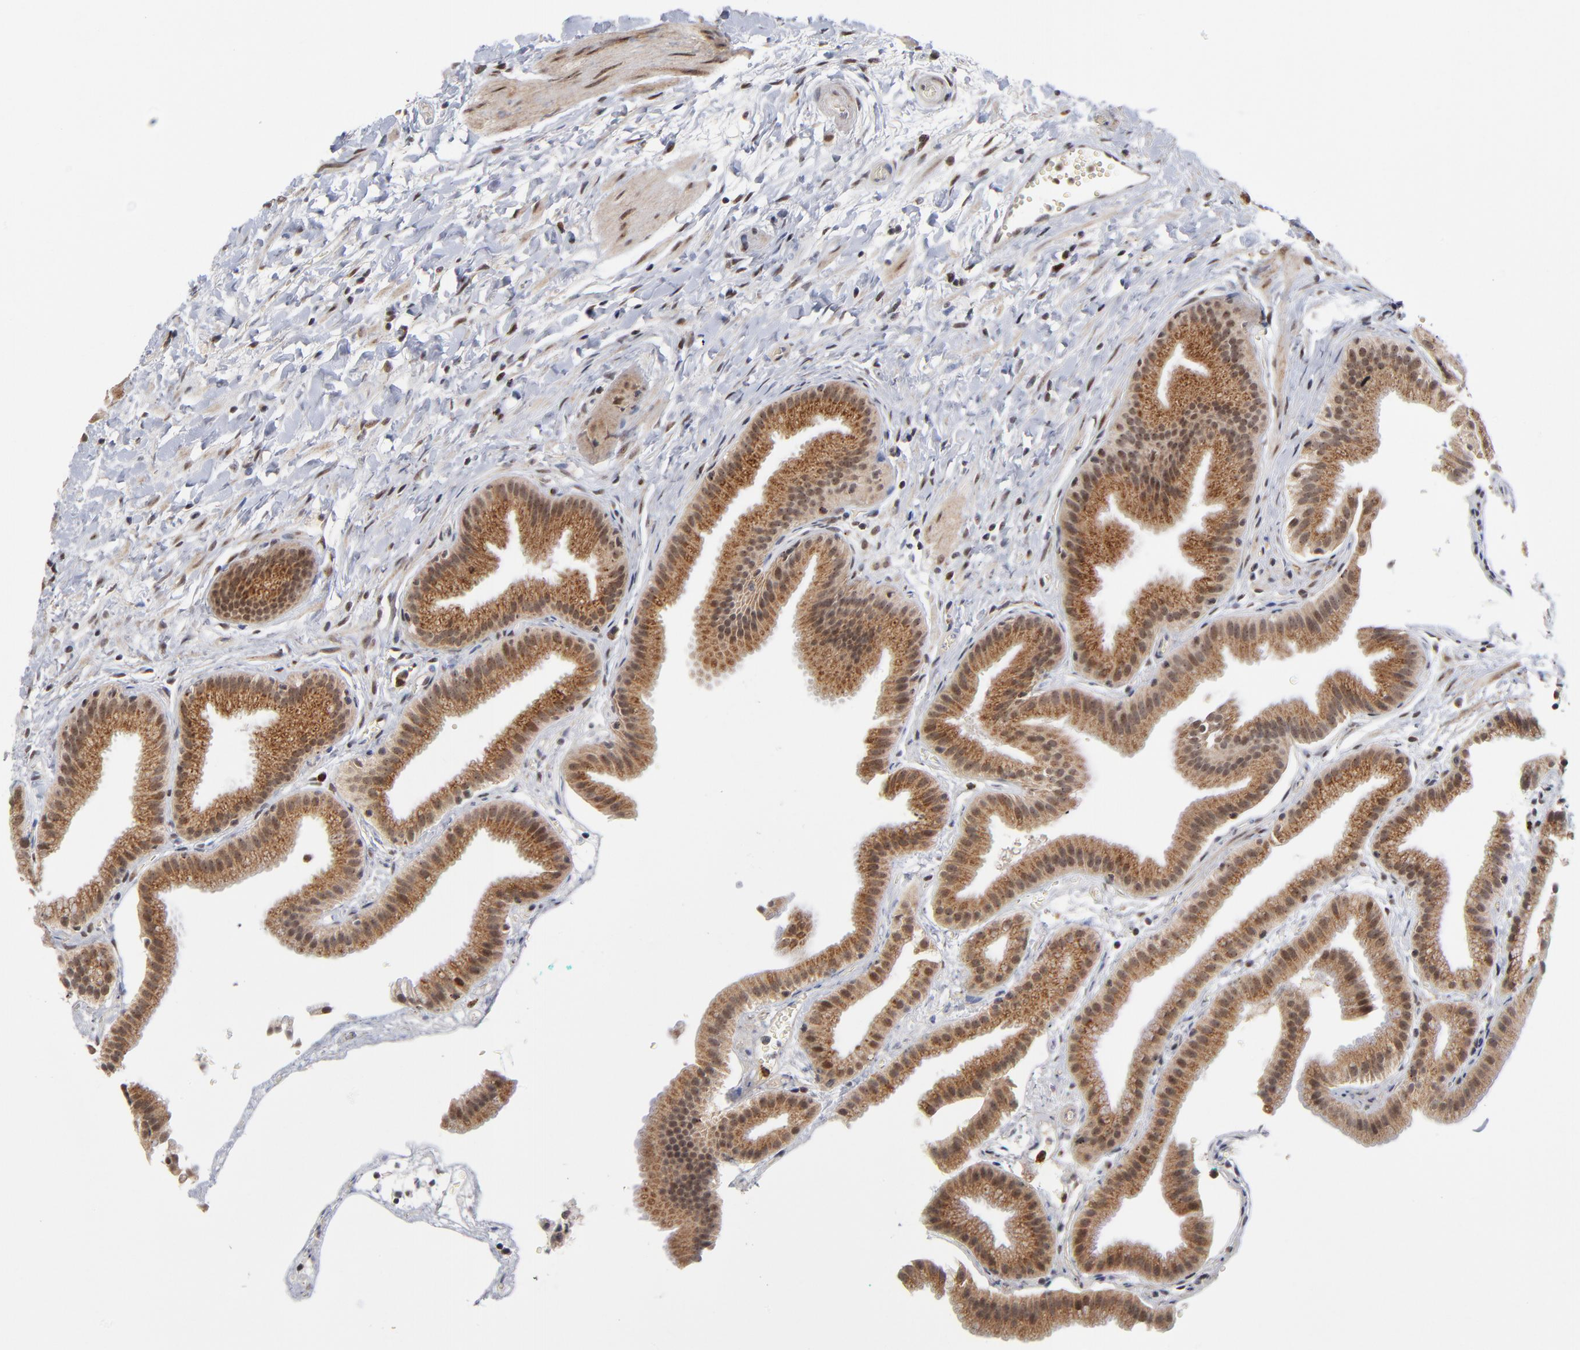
{"staining": {"intensity": "moderate", "quantity": ">75%", "location": "cytoplasmic/membranous,nuclear"}, "tissue": "gallbladder", "cell_type": "Glandular cells", "image_type": "normal", "snomed": [{"axis": "morphology", "description": "Normal tissue, NOS"}, {"axis": "topography", "description": "Gallbladder"}], "caption": "Glandular cells display moderate cytoplasmic/membranous,nuclear expression in approximately >75% of cells in normal gallbladder.", "gene": "ZNF419", "patient": {"sex": "female", "age": 63}}